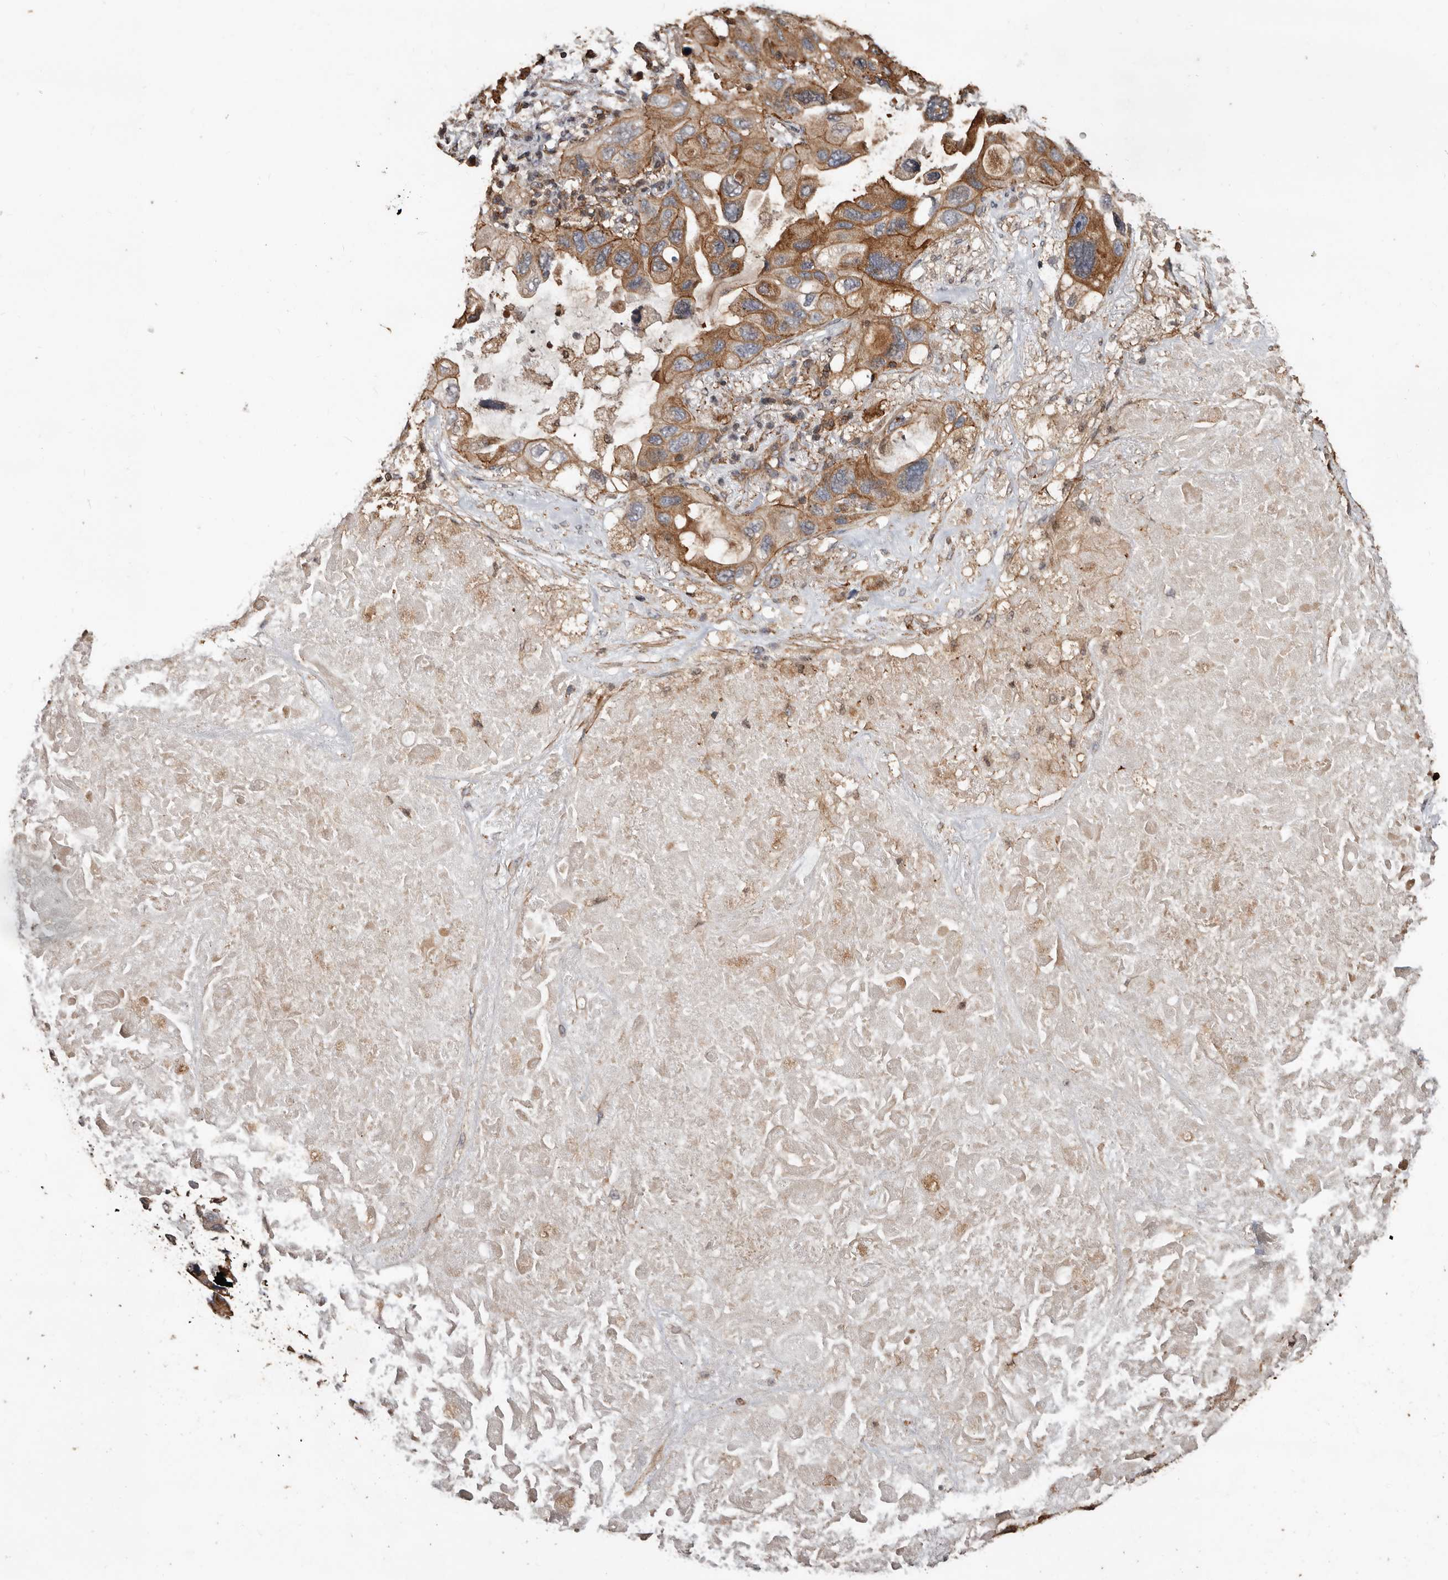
{"staining": {"intensity": "moderate", "quantity": ">75%", "location": "cytoplasmic/membranous"}, "tissue": "lung cancer", "cell_type": "Tumor cells", "image_type": "cancer", "snomed": [{"axis": "morphology", "description": "Squamous cell carcinoma, NOS"}, {"axis": "topography", "description": "Lung"}], "caption": "Immunohistochemistry staining of lung cancer, which demonstrates medium levels of moderate cytoplasmic/membranous staining in approximately >75% of tumor cells indicating moderate cytoplasmic/membranous protein staining. The staining was performed using DAB (brown) for protein detection and nuclei were counterstained in hematoxylin (blue).", "gene": "GSK3A", "patient": {"sex": "female", "age": 73}}